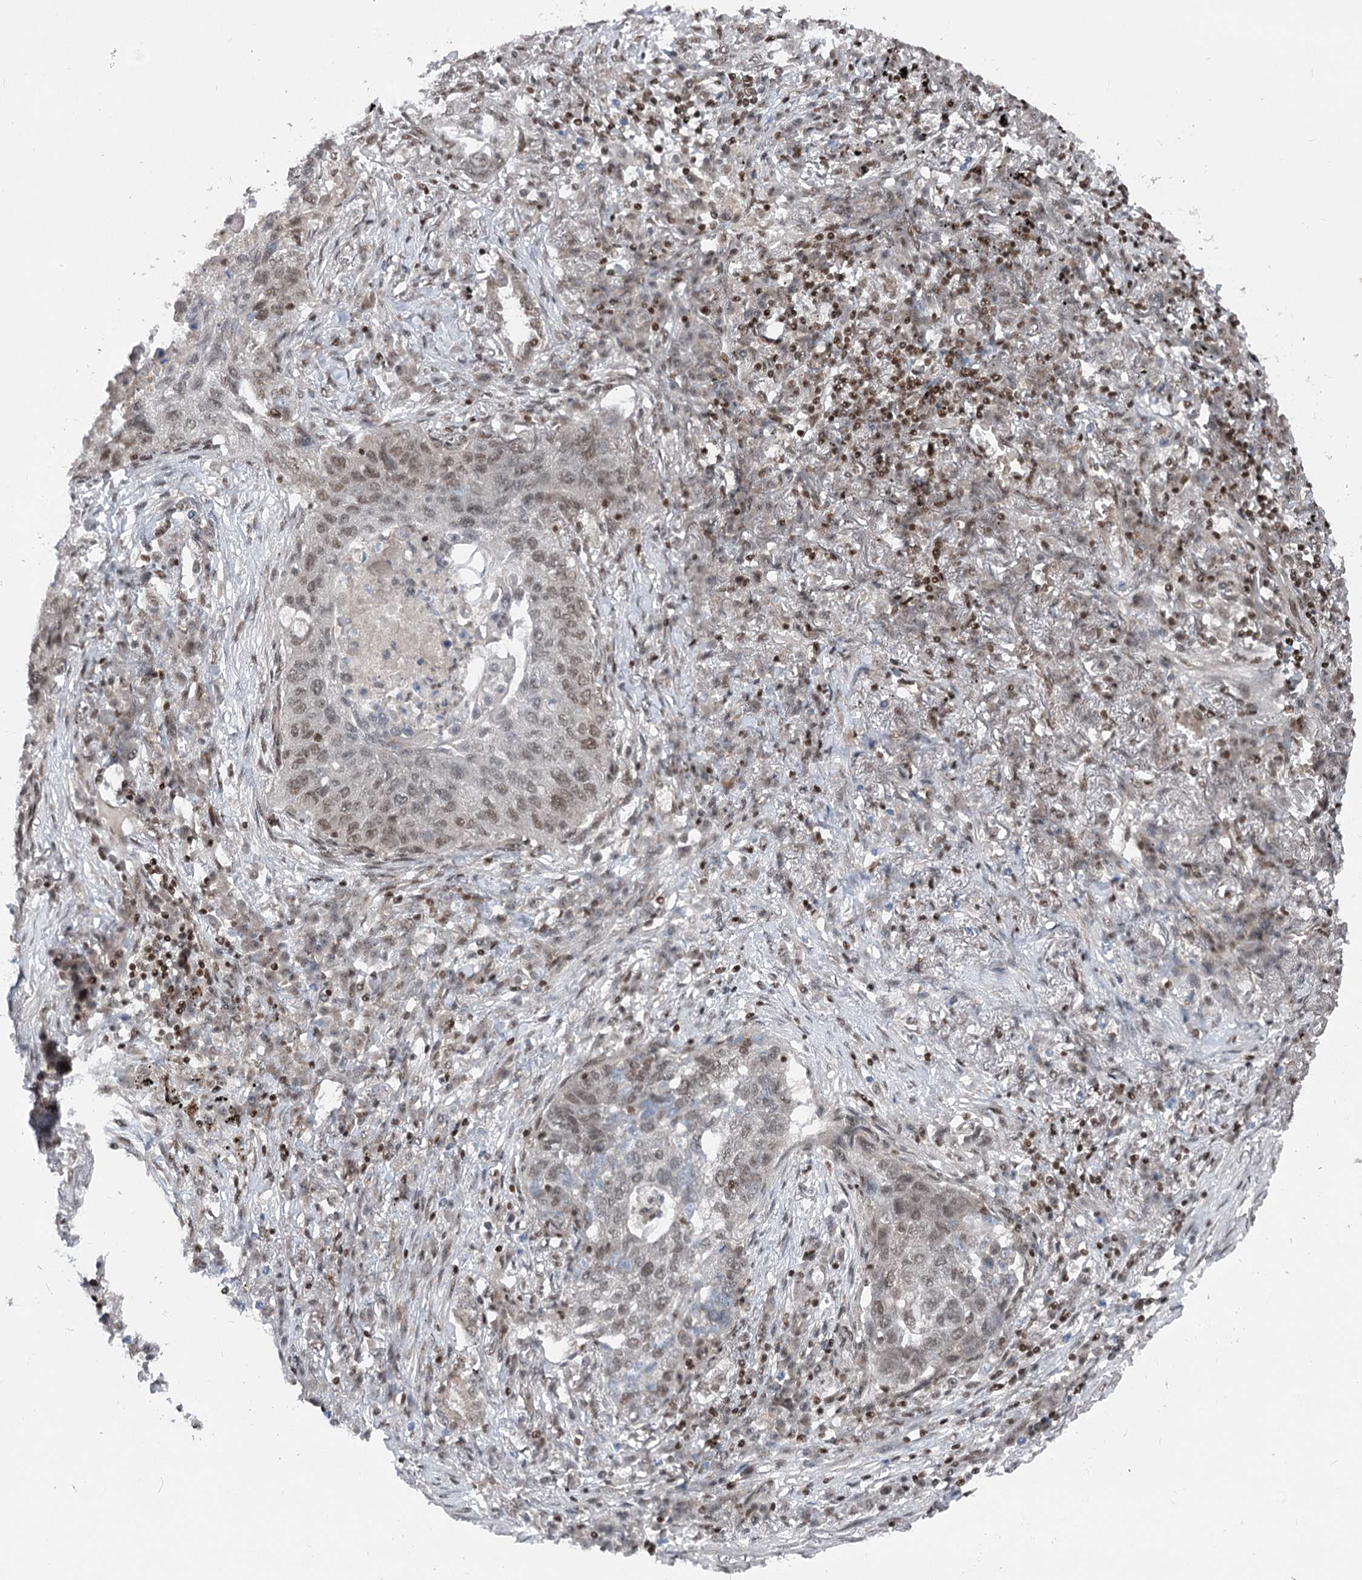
{"staining": {"intensity": "weak", "quantity": ">75%", "location": "nuclear"}, "tissue": "lung cancer", "cell_type": "Tumor cells", "image_type": "cancer", "snomed": [{"axis": "morphology", "description": "Squamous cell carcinoma, NOS"}, {"axis": "topography", "description": "Lung"}], "caption": "IHC of human lung cancer (squamous cell carcinoma) demonstrates low levels of weak nuclear positivity in about >75% of tumor cells.", "gene": "CGGBP1", "patient": {"sex": "female", "age": 63}}